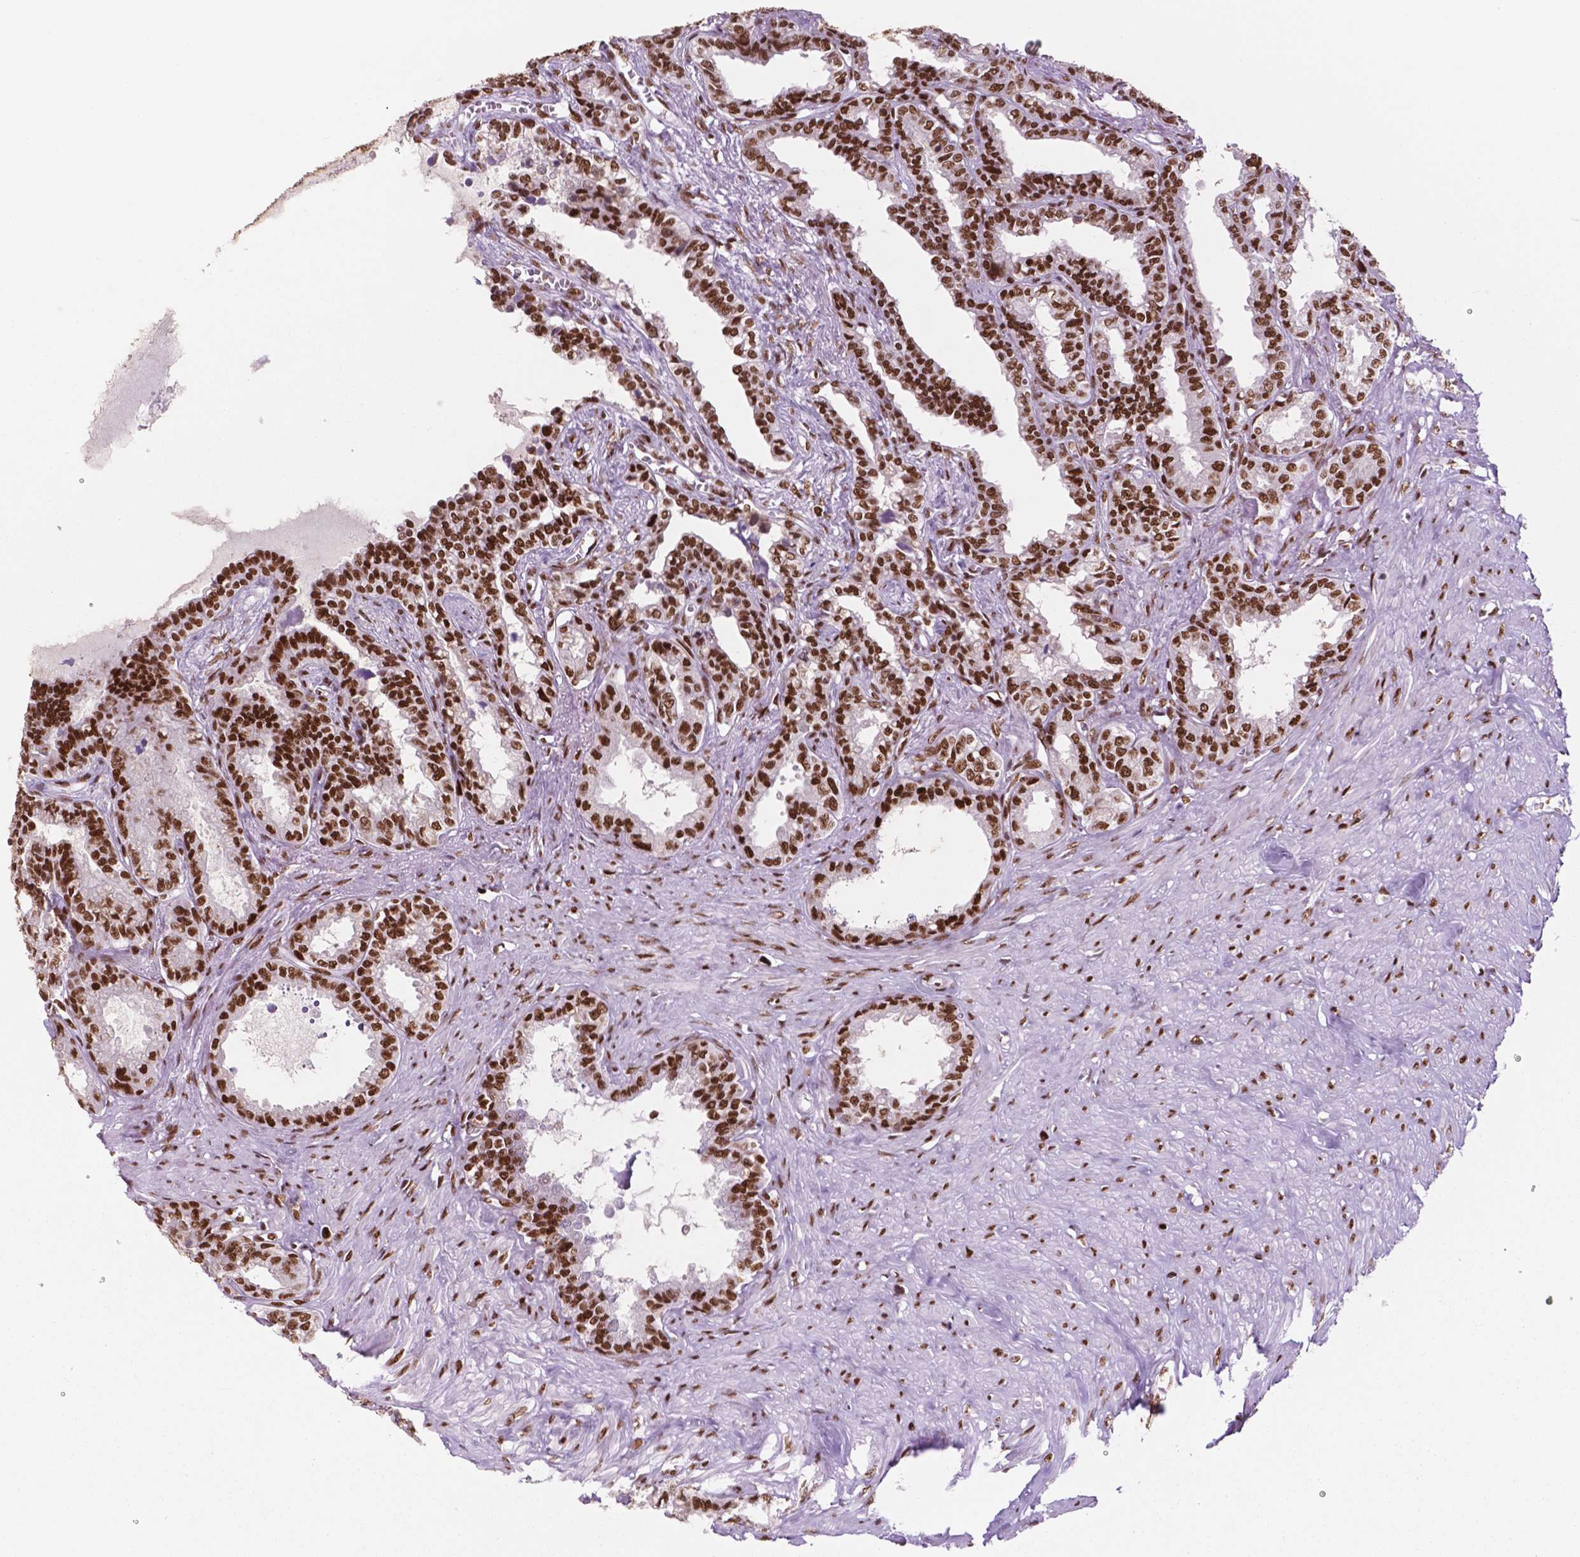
{"staining": {"intensity": "strong", "quantity": ">75%", "location": "nuclear"}, "tissue": "seminal vesicle", "cell_type": "Glandular cells", "image_type": "normal", "snomed": [{"axis": "morphology", "description": "Normal tissue, NOS"}, {"axis": "morphology", "description": "Urothelial carcinoma, NOS"}, {"axis": "topography", "description": "Urinary bladder"}, {"axis": "topography", "description": "Seminal veicle"}], "caption": "Immunohistochemistry (IHC) histopathology image of normal seminal vesicle: human seminal vesicle stained using IHC exhibits high levels of strong protein expression localized specifically in the nuclear of glandular cells, appearing as a nuclear brown color.", "gene": "MSH6", "patient": {"sex": "male", "age": 76}}